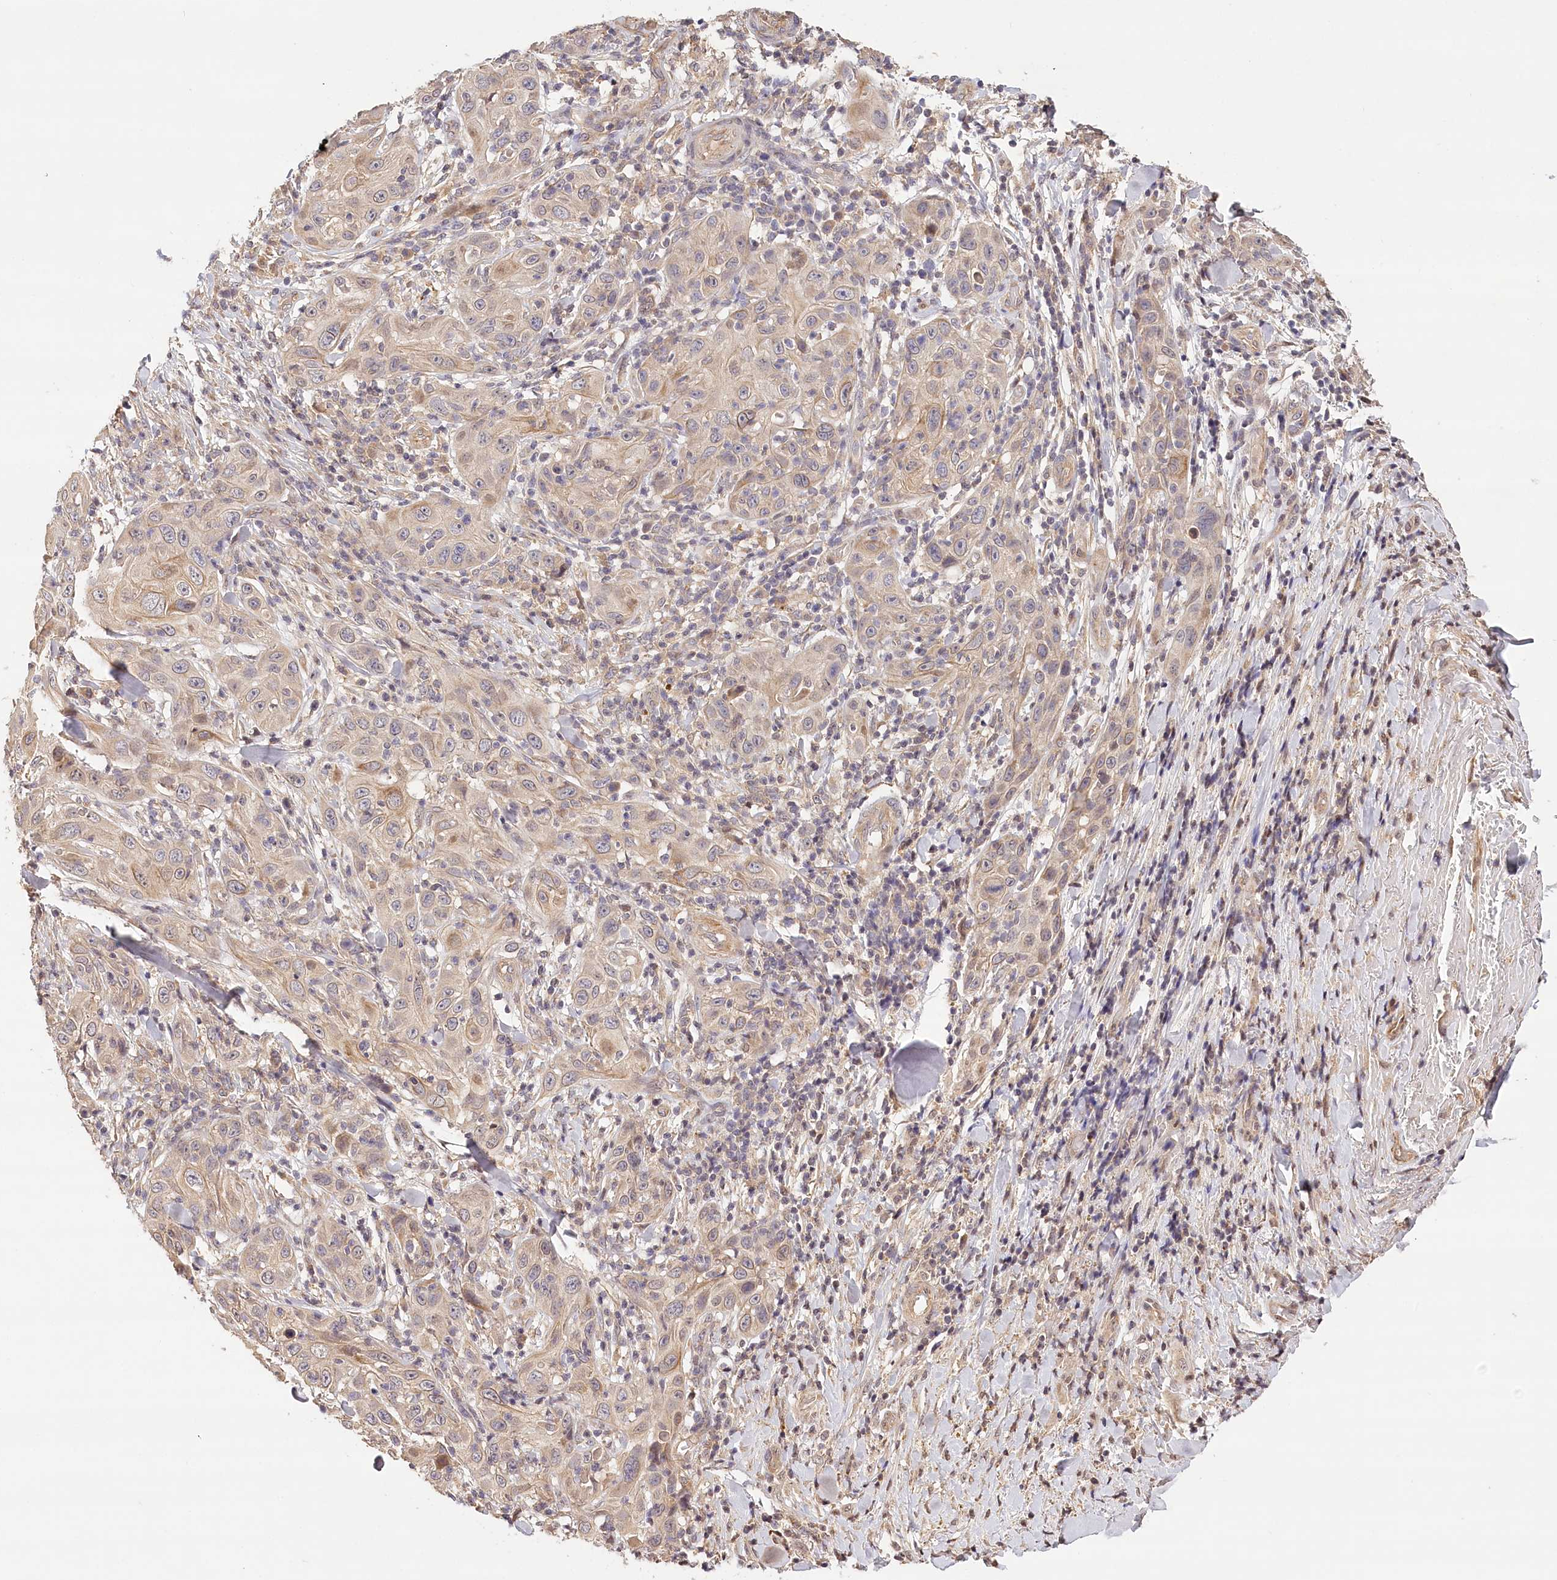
{"staining": {"intensity": "weak", "quantity": "<25%", "location": "cytoplasmic/membranous"}, "tissue": "skin cancer", "cell_type": "Tumor cells", "image_type": "cancer", "snomed": [{"axis": "morphology", "description": "Squamous cell carcinoma, NOS"}, {"axis": "topography", "description": "Skin"}], "caption": "This photomicrograph is of skin squamous cell carcinoma stained with immunohistochemistry to label a protein in brown with the nuclei are counter-stained blue. There is no positivity in tumor cells.", "gene": "LSS", "patient": {"sex": "female", "age": 88}}